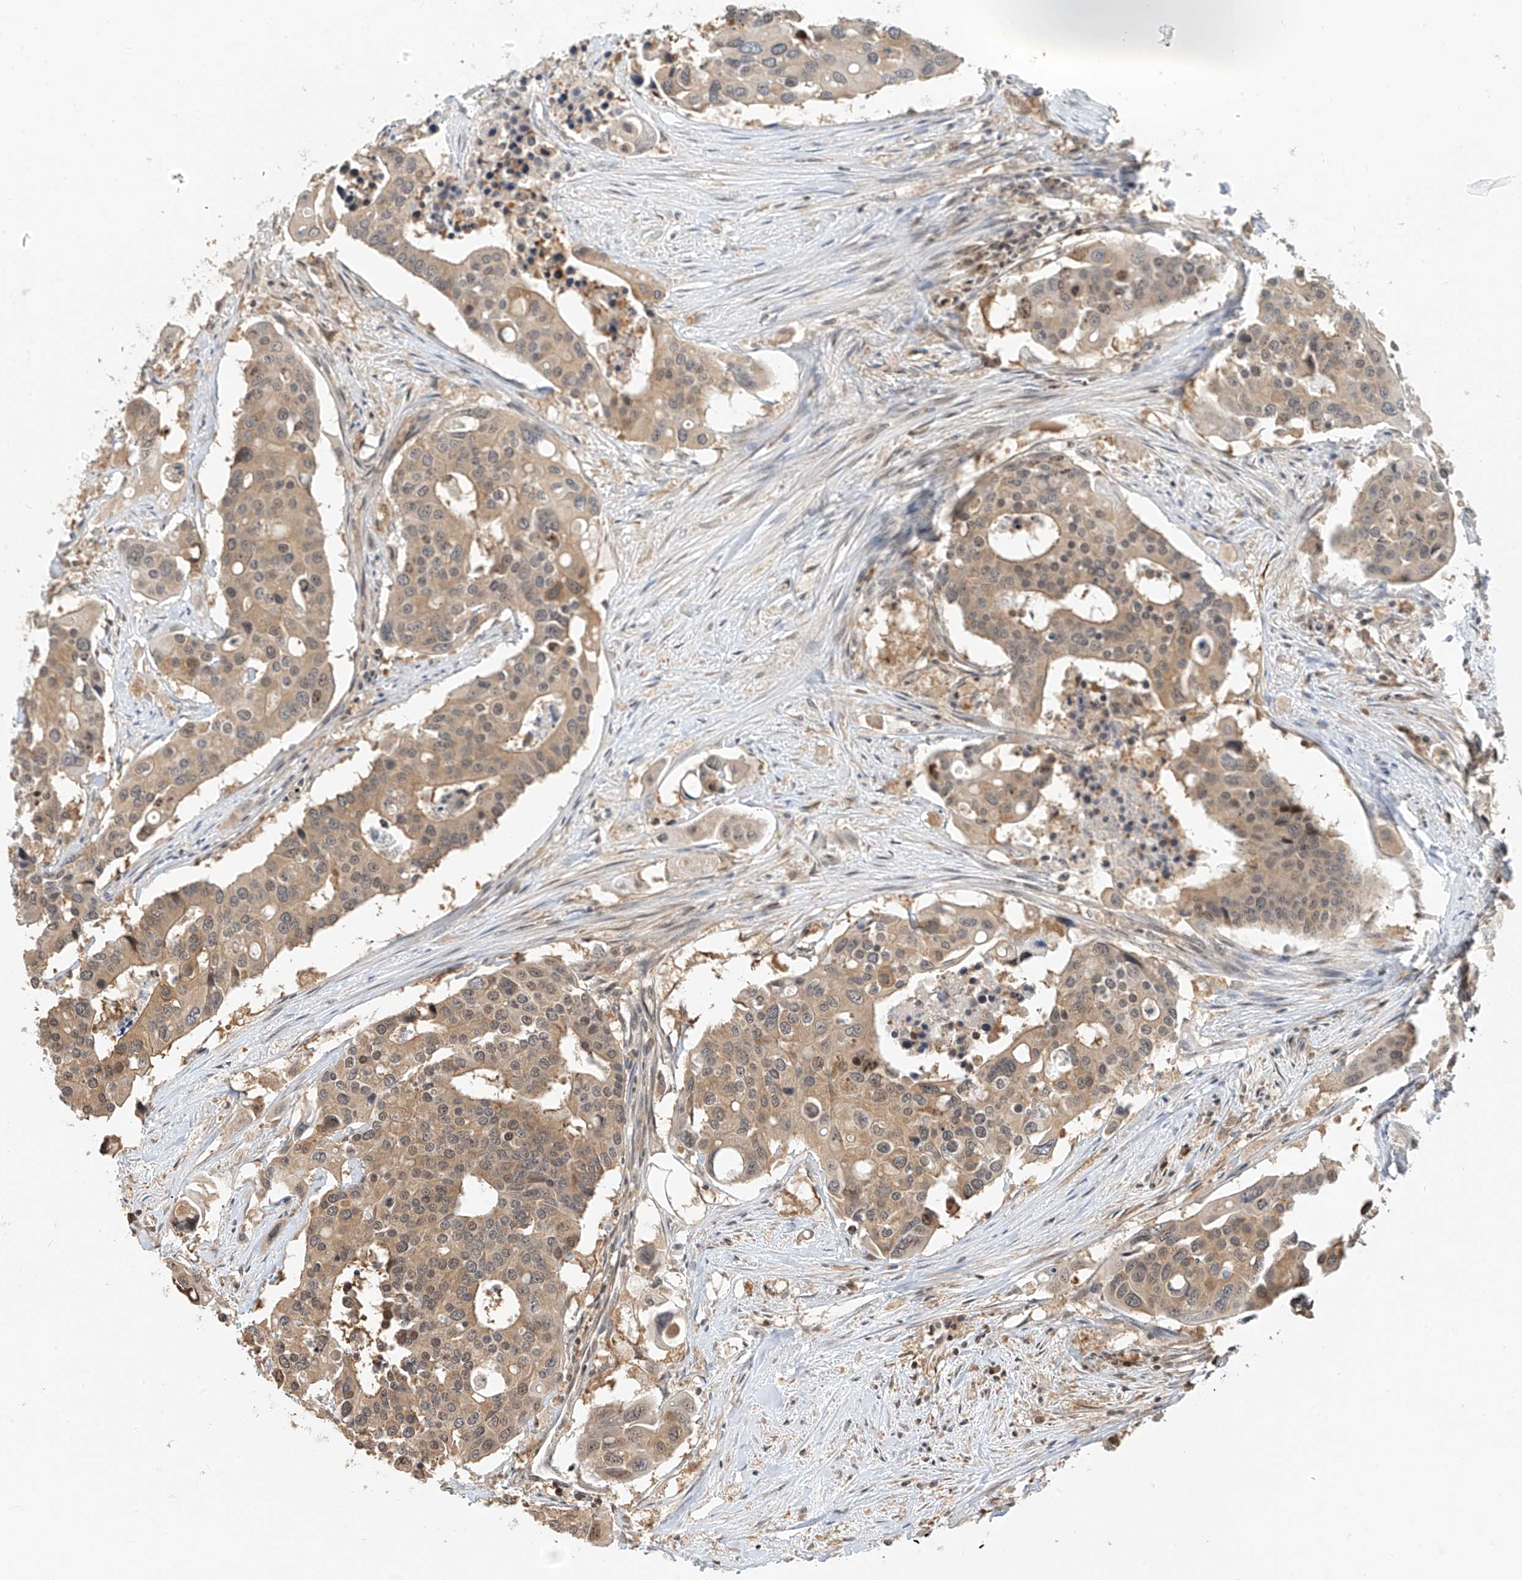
{"staining": {"intensity": "moderate", "quantity": ">75%", "location": "cytoplasmic/membranous,nuclear"}, "tissue": "colorectal cancer", "cell_type": "Tumor cells", "image_type": "cancer", "snomed": [{"axis": "morphology", "description": "Adenocarcinoma, NOS"}, {"axis": "topography", "description": "Colon"}], "caption": "Colorectal cancer (adenocarcinoma) was stained to show a protein in brown. There is medium levels of moderate cytoplasmic/membranous and nuclear expression in approximately >75% of tumor cells. (brown staining indicates protein expression, while blue staining denotes nuclei).", "gene": "PPA2", "patient": {"sex": "male", "age": 77}}